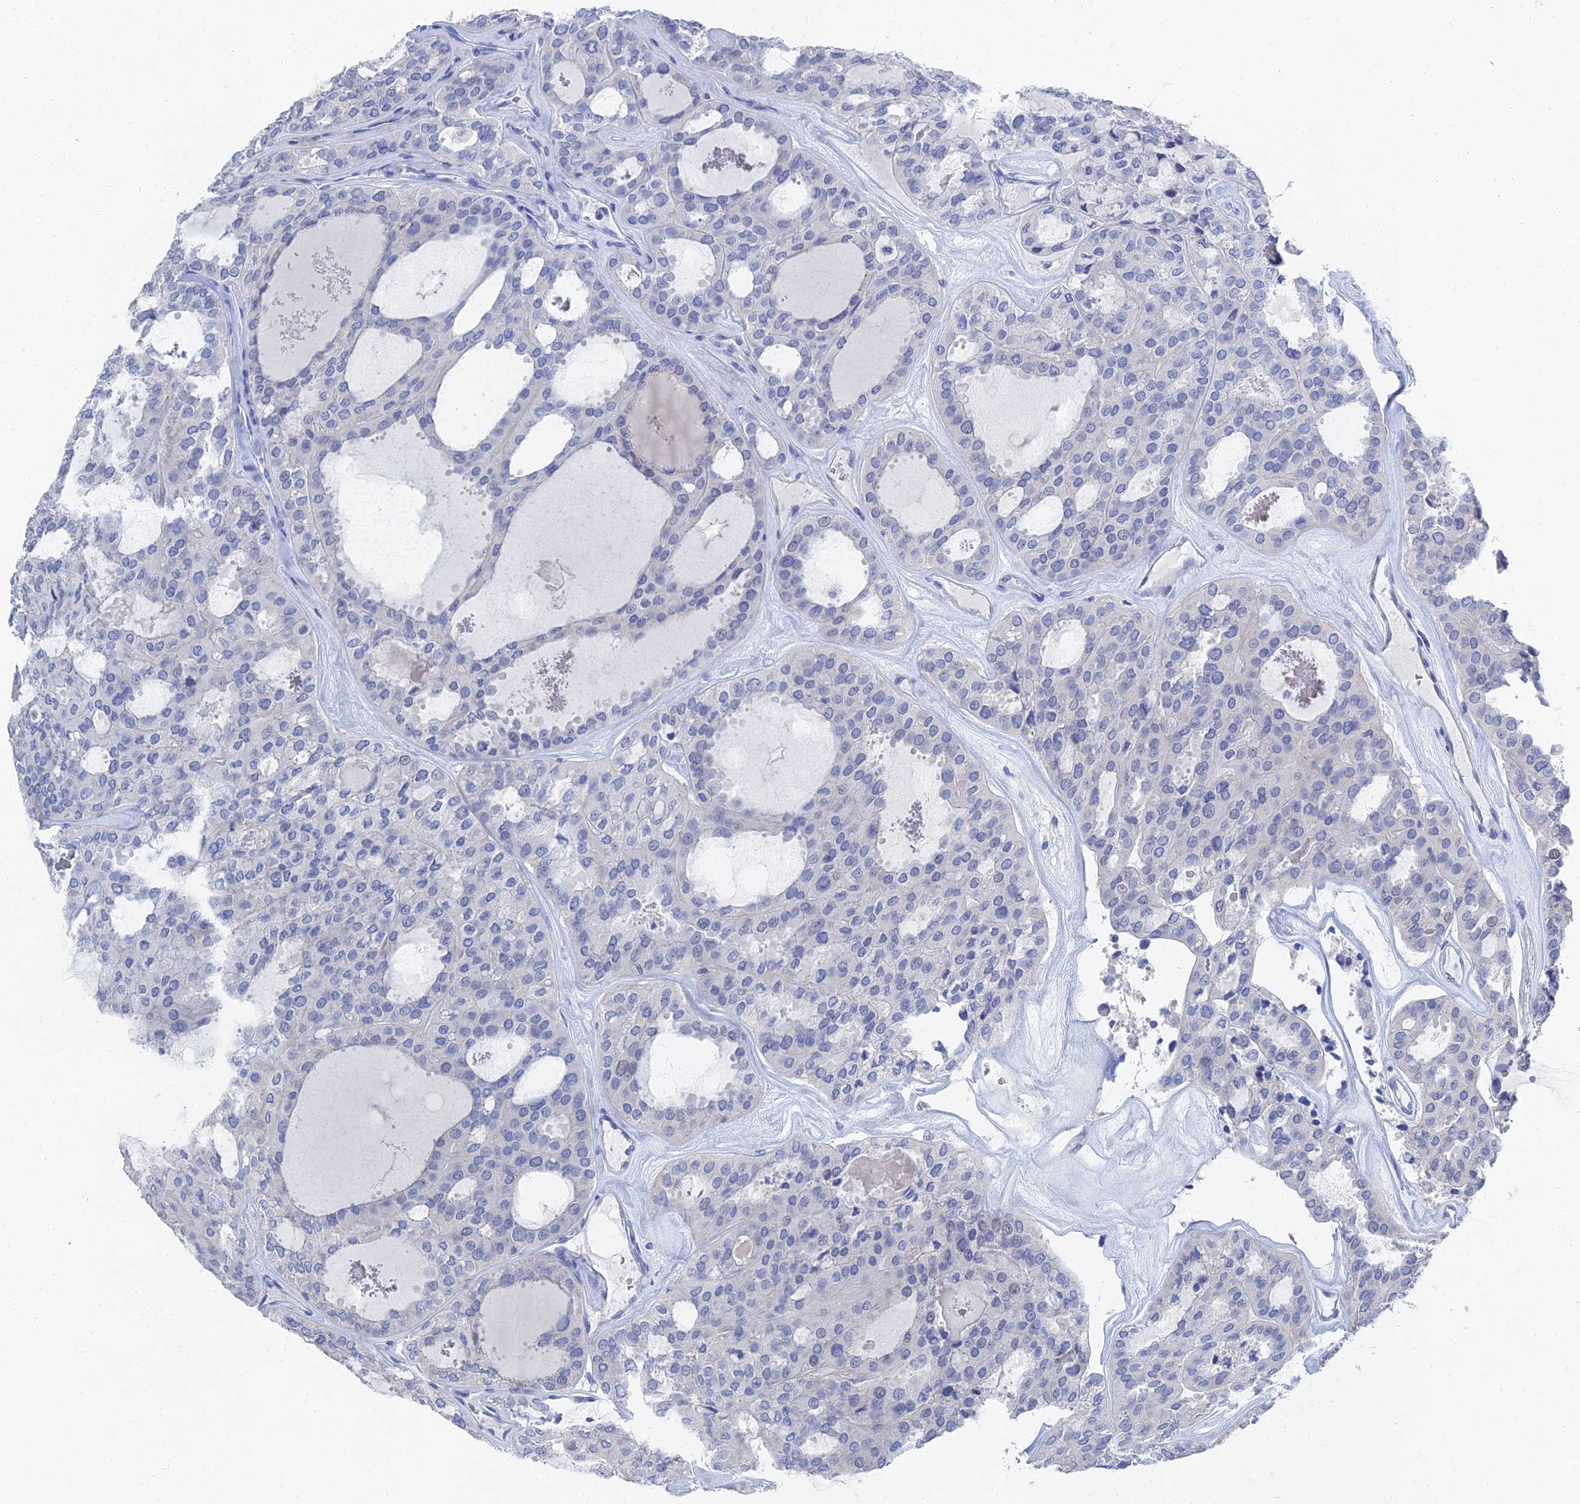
{"staining": {"intensity": "negative", "quantity": "none", "location": "none"}, "tissue": "thyroid cancer", "cell_type": "Tumor cells", "image_type": "cancer", "snomed": [{"axis": "morphology", "description": "Follicular adenoma carcinoma, NOS"}, {"axis": "topography", "description": "Thyroid gland"}], "caption": "The micrograph reveals no staining of tumor cells in thyroid cancer (follicular adenoma carcinoma).", "gene": "GFAP", "patient": {"sex": "male", "age": 75}}